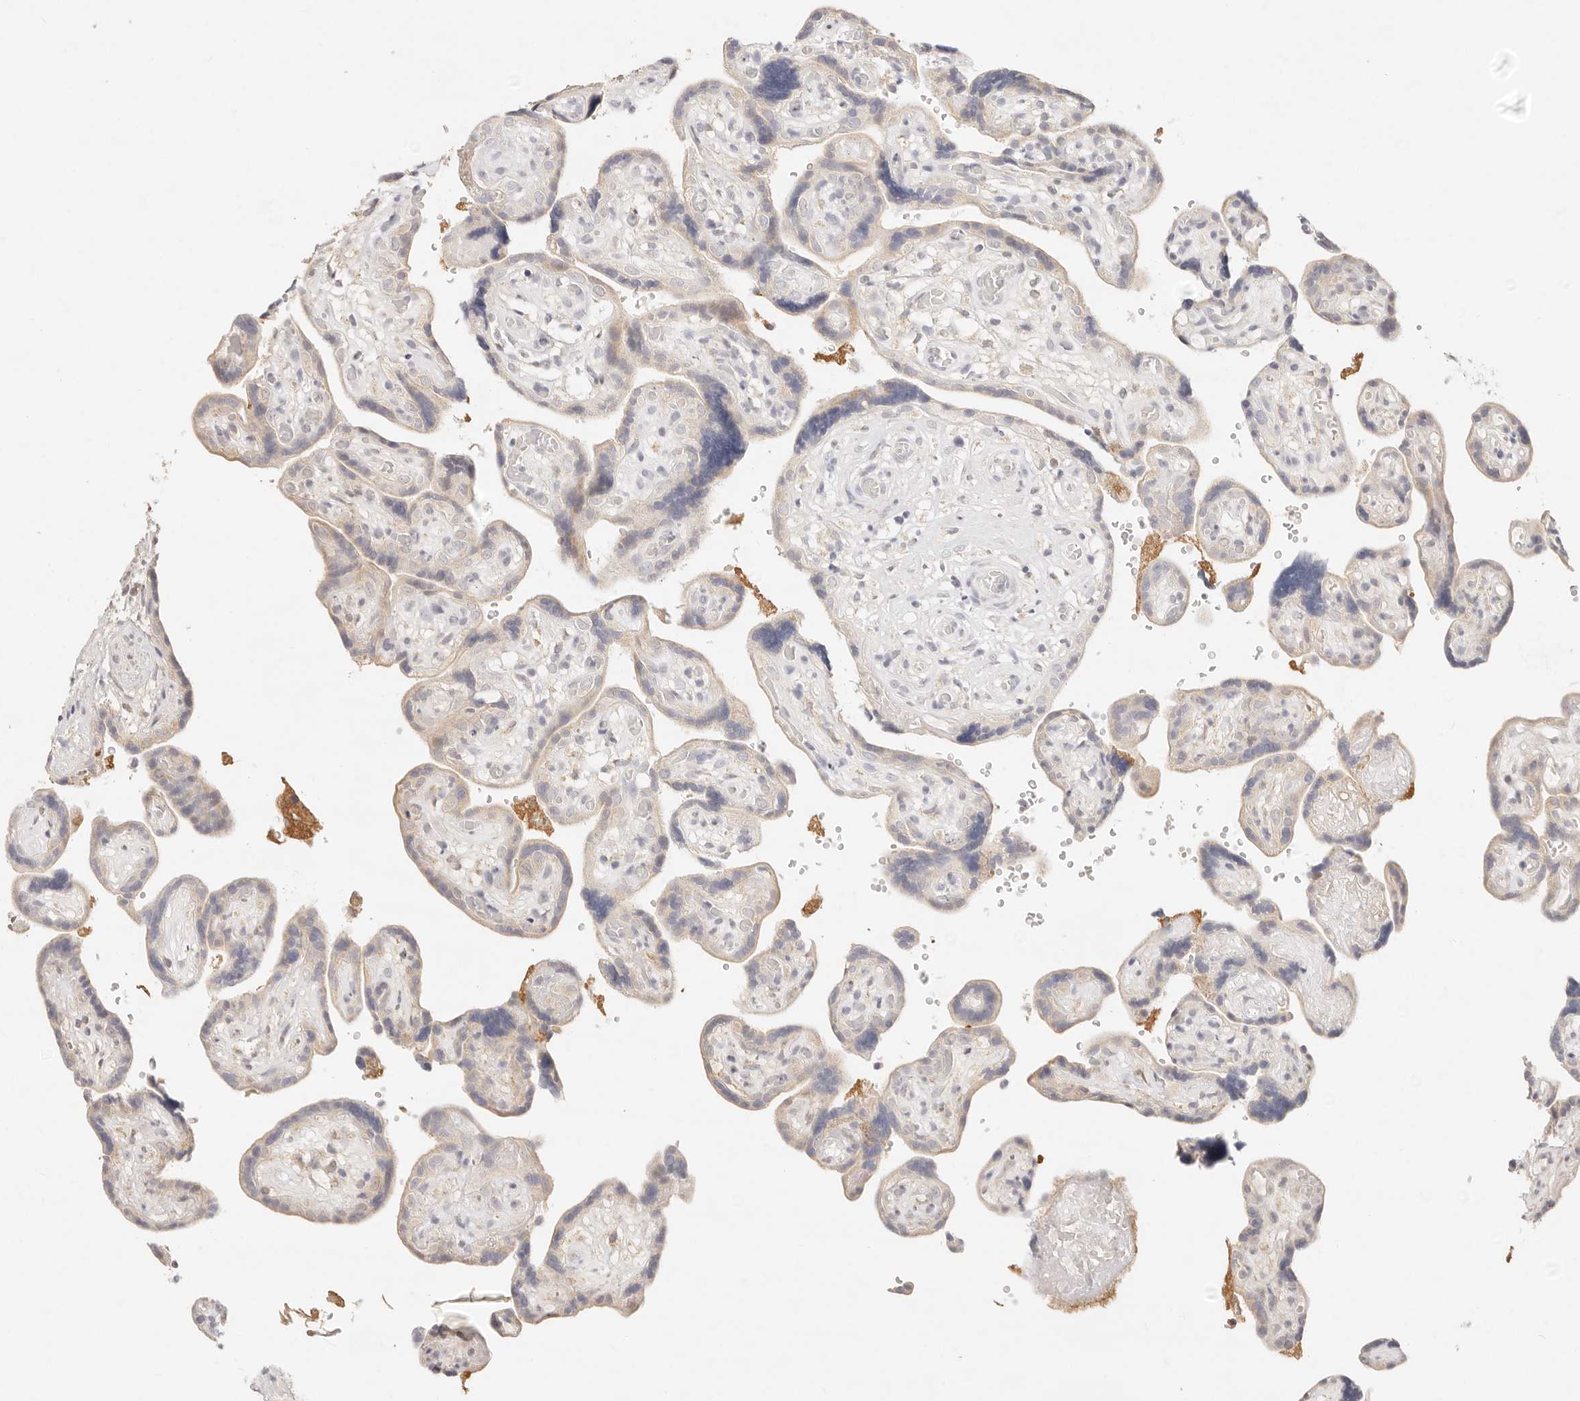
{"staining": {"intensity": "negative", "quantity": "none", "location": "none"}, "tissue": "placenta", "cell_type": "Decidual cells", "image_type": "normal", "snomed": [{"axis": "morphology", "description": "Normal tissue, NOS"}, {"axis": "topography", "description": "Placenta"}], "caption": "The immunohistochemistry (IHC) image has no significant staining in decidual cells of placenta. (DAB immunohistochemistry (IHC) visualized using brightfield microscopy, high magnification).", "gene": "GPR156", "patient": {"sex": "female", "age": 30}}